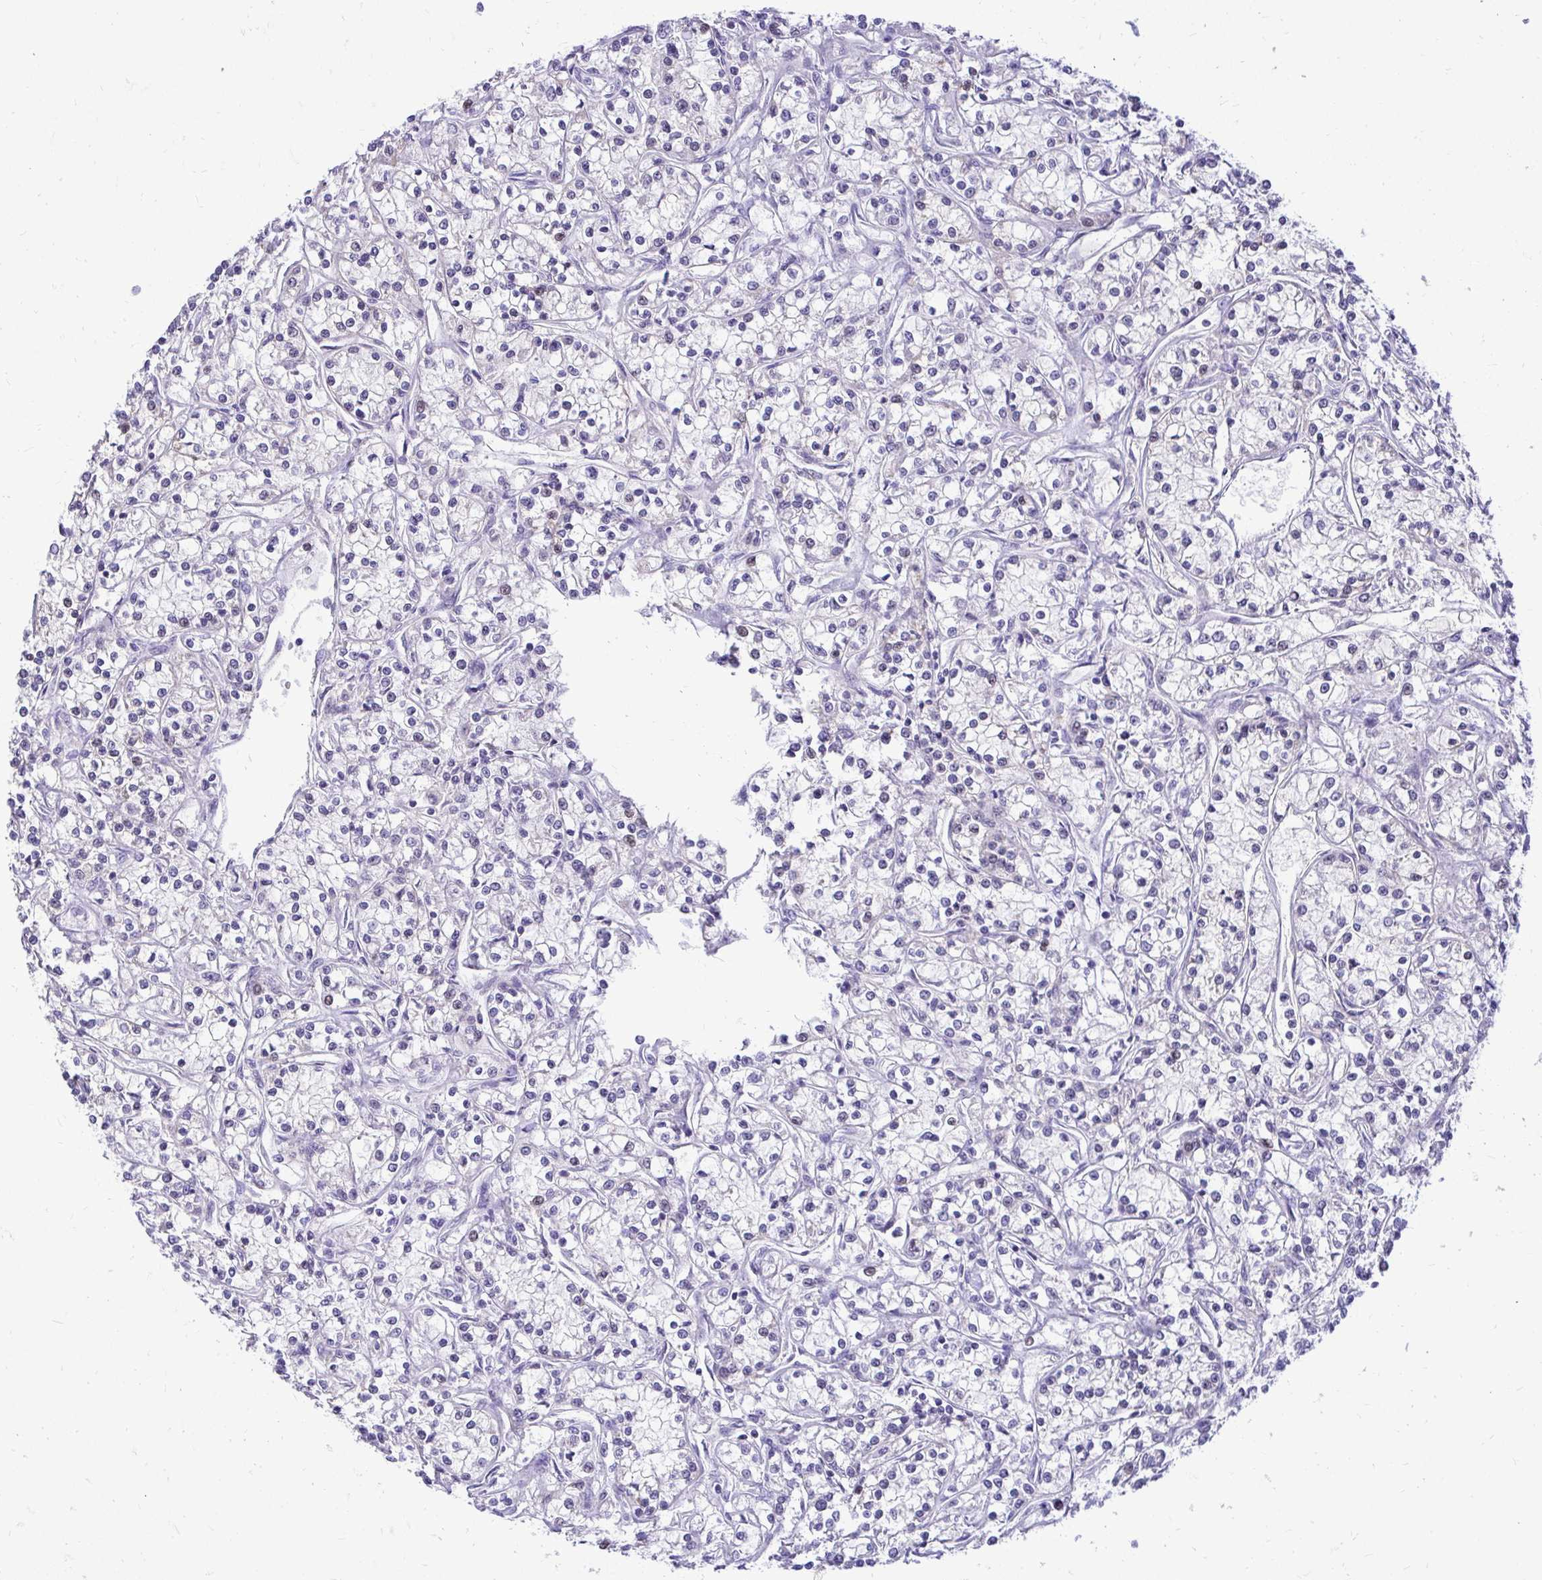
{"staining": {"intensity": "negative", "quantity": "none", "location": "none"}, "tissue": "renal cancer", "cell_type": "Tumor cells", "image_type": "cancer", "snomed": [{"axis": "morphology", "description": "Adenocarcinoma, NOS"}, {"axis": "topography", "description": "Kidney"}], "caption": "Adenocarcinoma (renal) was stained to show a protein in brown. There is no significant expression in tumor cells.", "gene": "NIFK", "patient": {"sex": "female", "age": 59}}